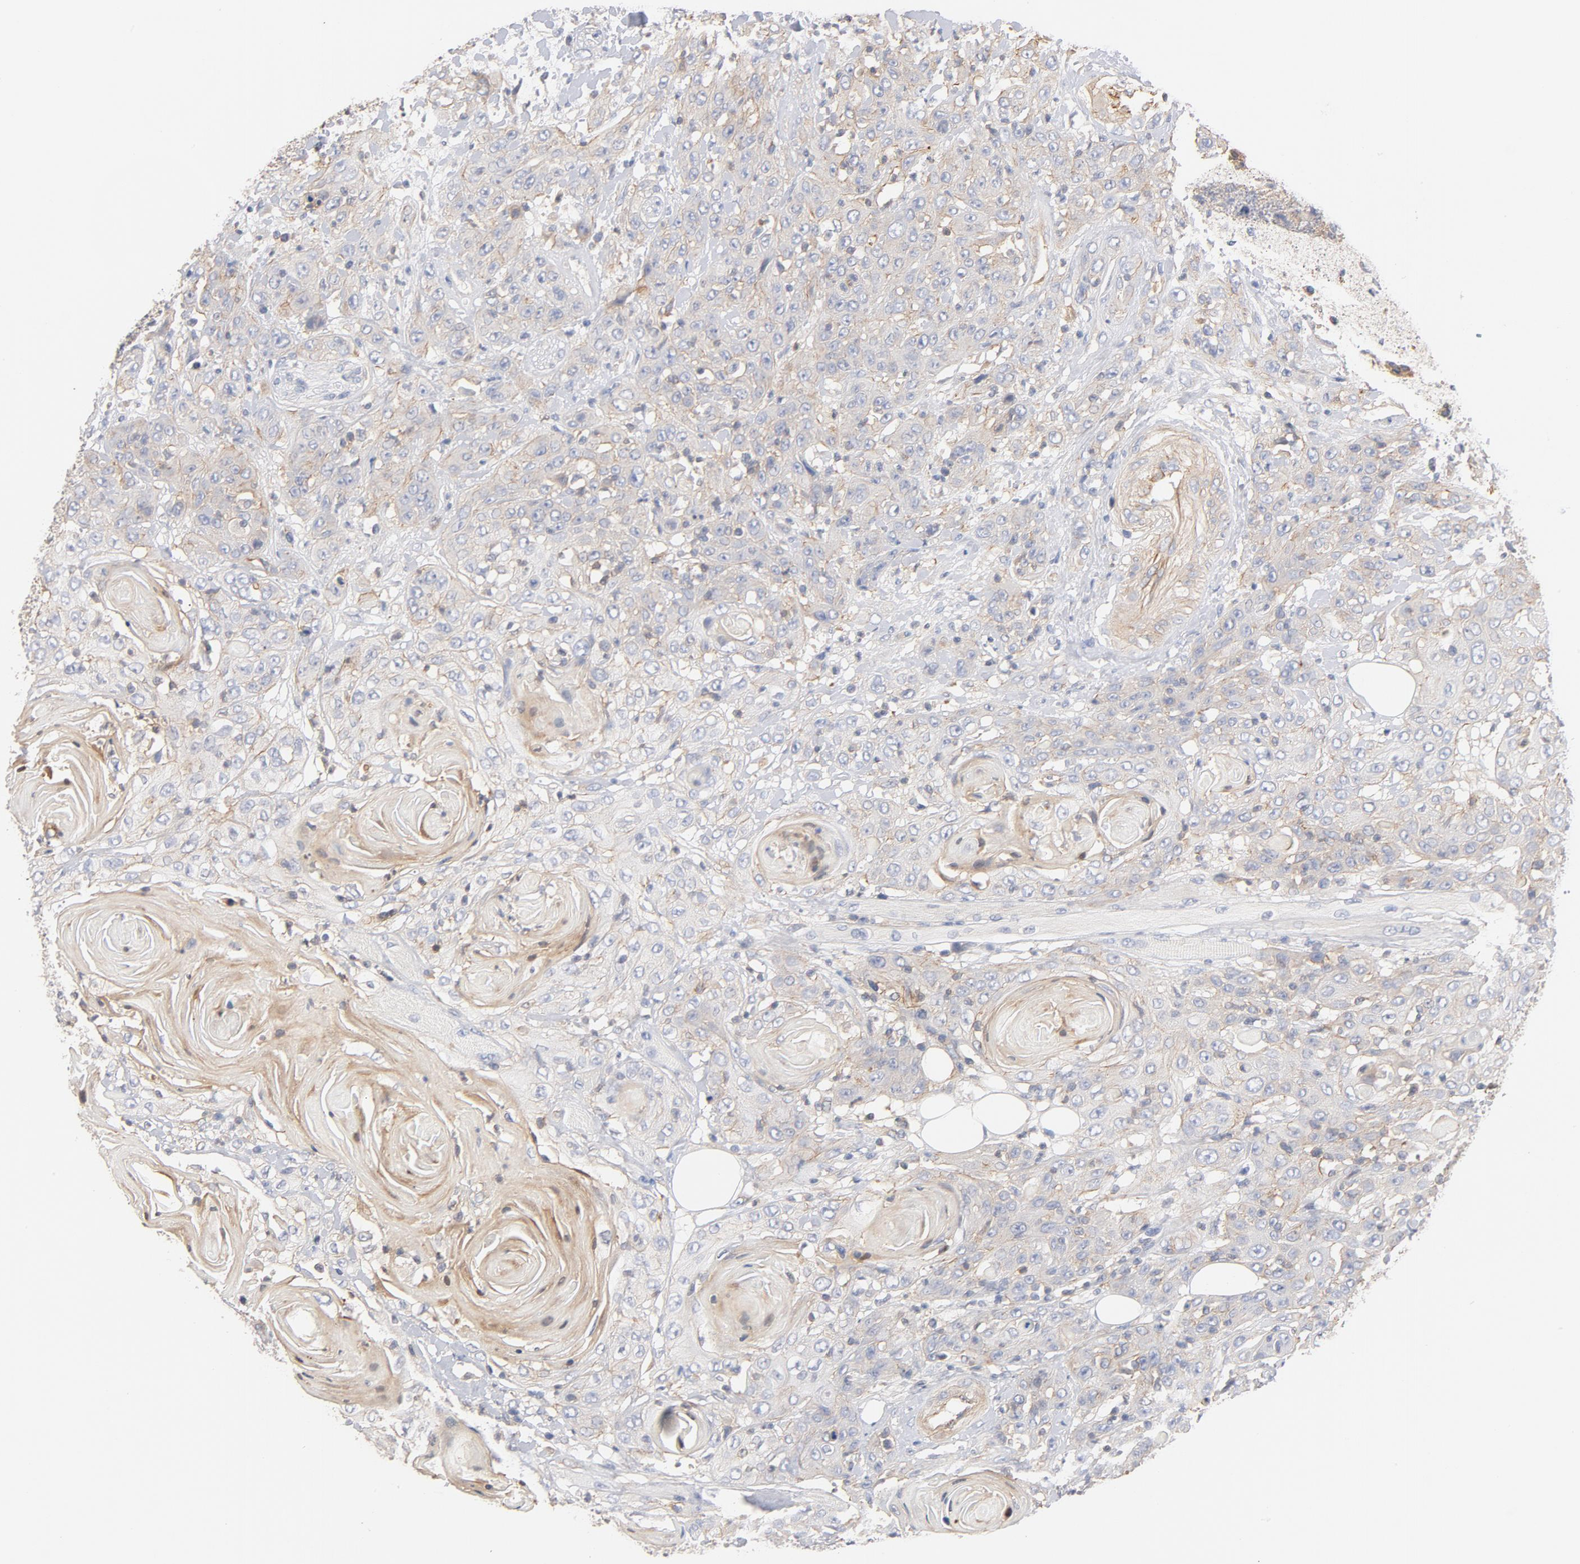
{"staining": {"intensity": "weak", "quantity": "25%-75%", "location": "cytoplasmic/membranous"}, "tissue": "head and neck cancer", "cell_type": "Tumor cells", "image_type": "cancer", "snomed": [{"axis": "morphology", "description": "Squamous cell carcinoma, NOS"}, {"axis": "topography", "description": "Head-Neck"}], "caption": "IHC micrograph of human head and neck cancer stained for a protein (brown), which demonstrates low levels of weak cytoplasmic/membranous expression in about 25%-75% of tumor cells.", "gene": "STRN3", "patient": {"sex": "female", "age": 84}}